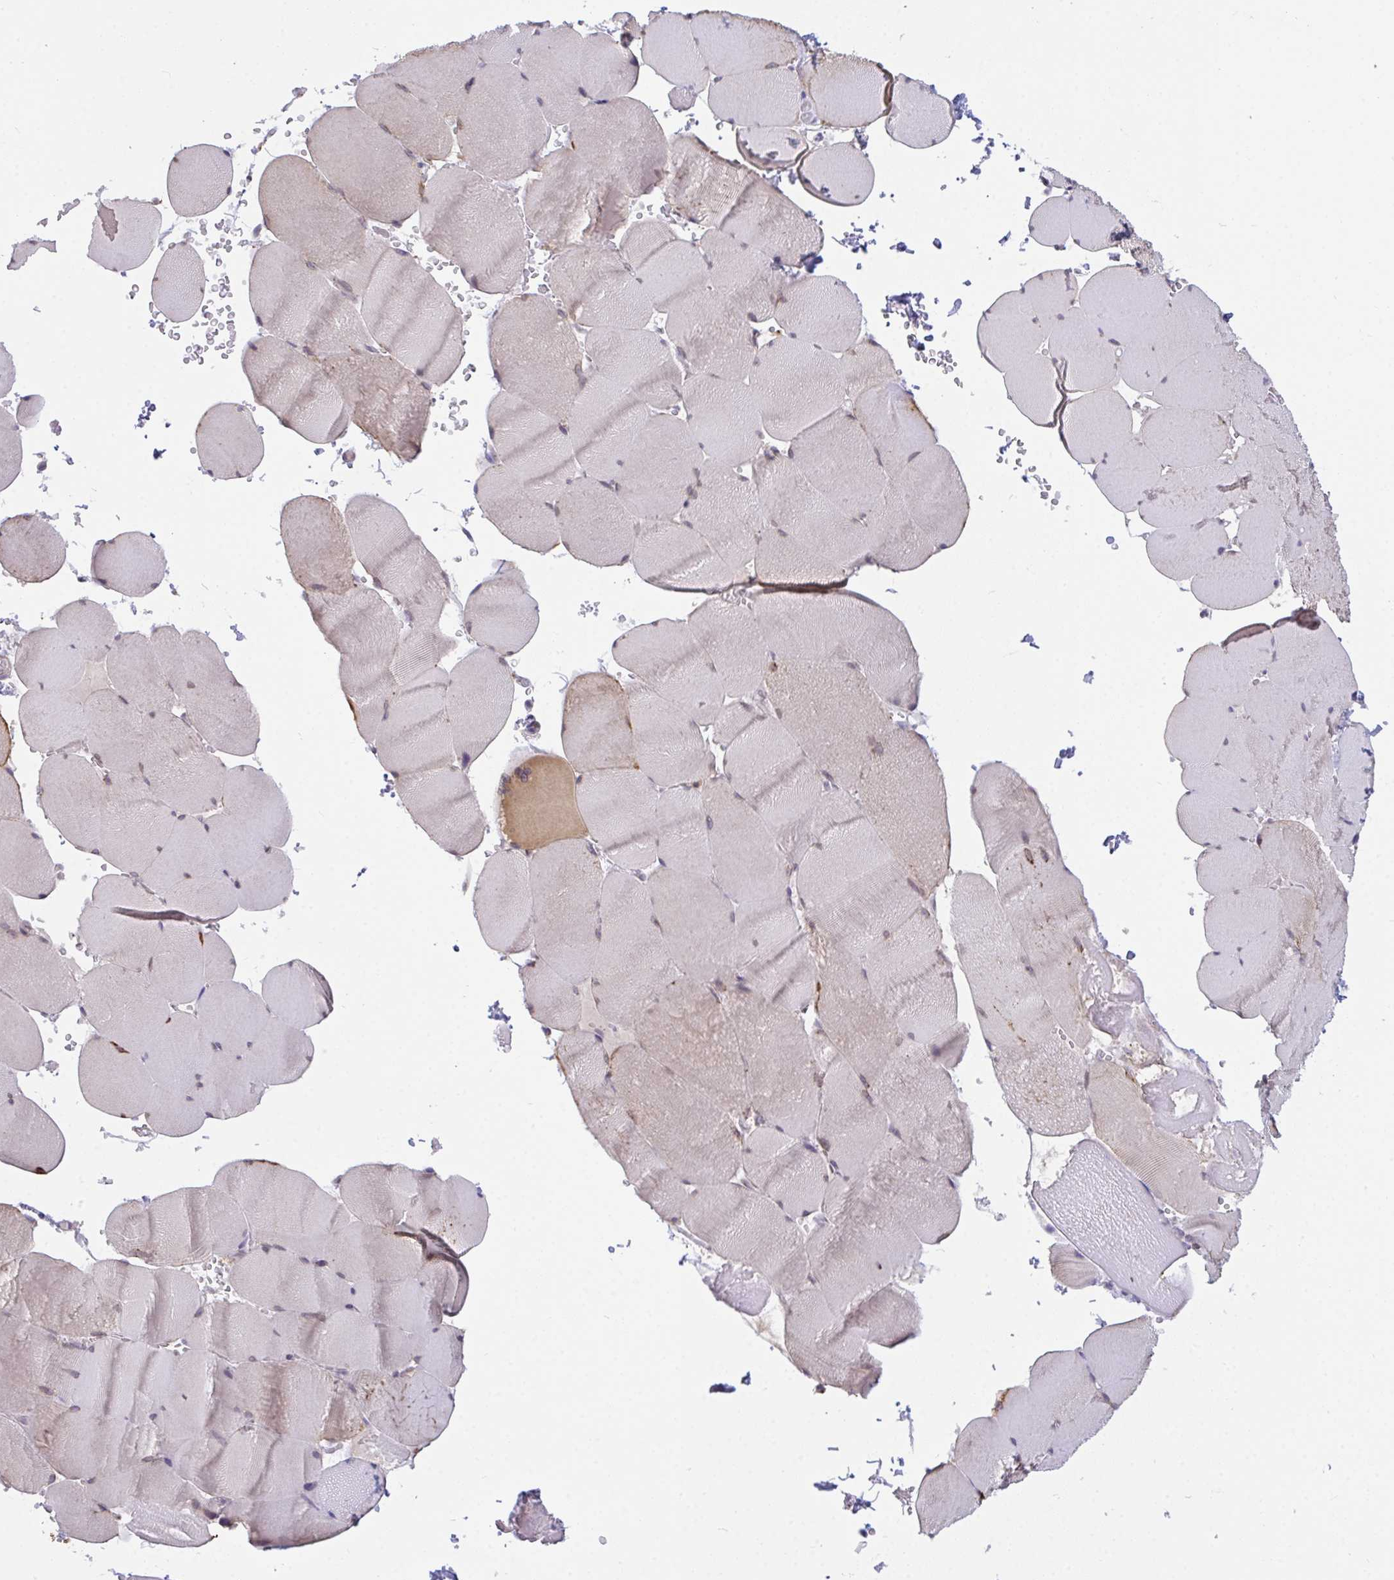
{"staining": {"intensity": "weak", "quantity": "<25%", "location": "cytoplasmic/membranous"}, "tissue": "skeletal muscle", "cell_type": "Myocytes", "image_type": "normal", "snomed": [{"axis": "morphology", "description": "Normal tissue, NOS"}, {"axis": "topography", "description": "Skeletal muscle"}, {"axis": "topography", "description": "Head-Neck"}], "caption": "The immunohistochemistry histopathology image has no significant positivity in myocytes of skeletal muscle. (Stains: DAB immunohistochemistry with hematoxylin counter stain, Microscopy: brightfield microscopy at high magnification).", "gene": "SEMA6B", "patient": {"sex": "male", "age": 66}}